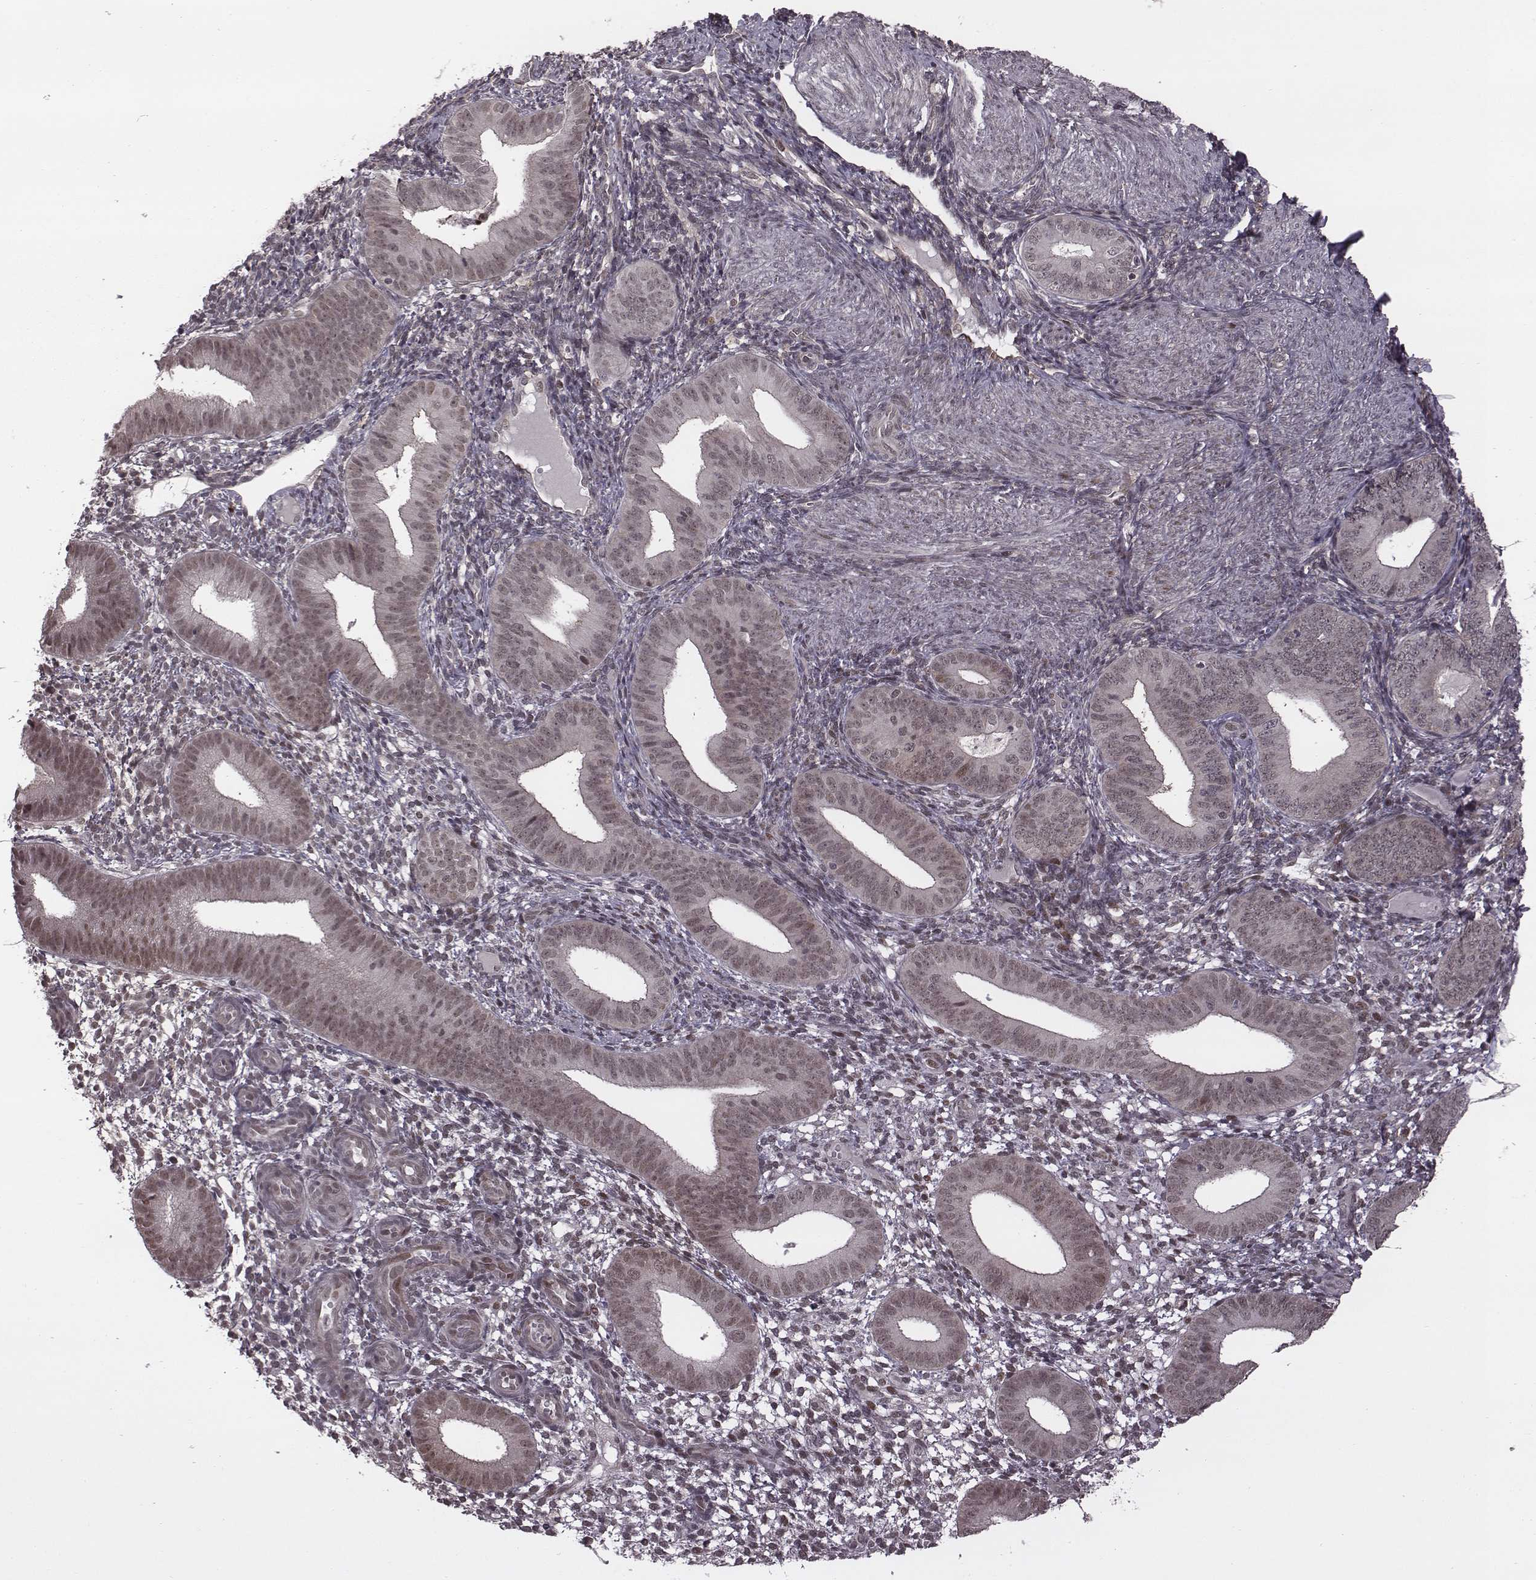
{"staining": {"intensity": "negative", "quantity": "none", "location": "none"}, "tissue": "endometrium", "cell_type": "Cells in endometrial stroma", "image_type": "normal", "snomed": [{"axis": "morphology", "description": "Normal tissue, NOS"}, {"axis": "topography", "description": "Endometrium"}], "caption": "Protein analysis of unremarkable endometrium shows no significant staining in cells in endometrial stroma.", "gene": "RPL3", "patient": {"sex": "female", "age": 39}}